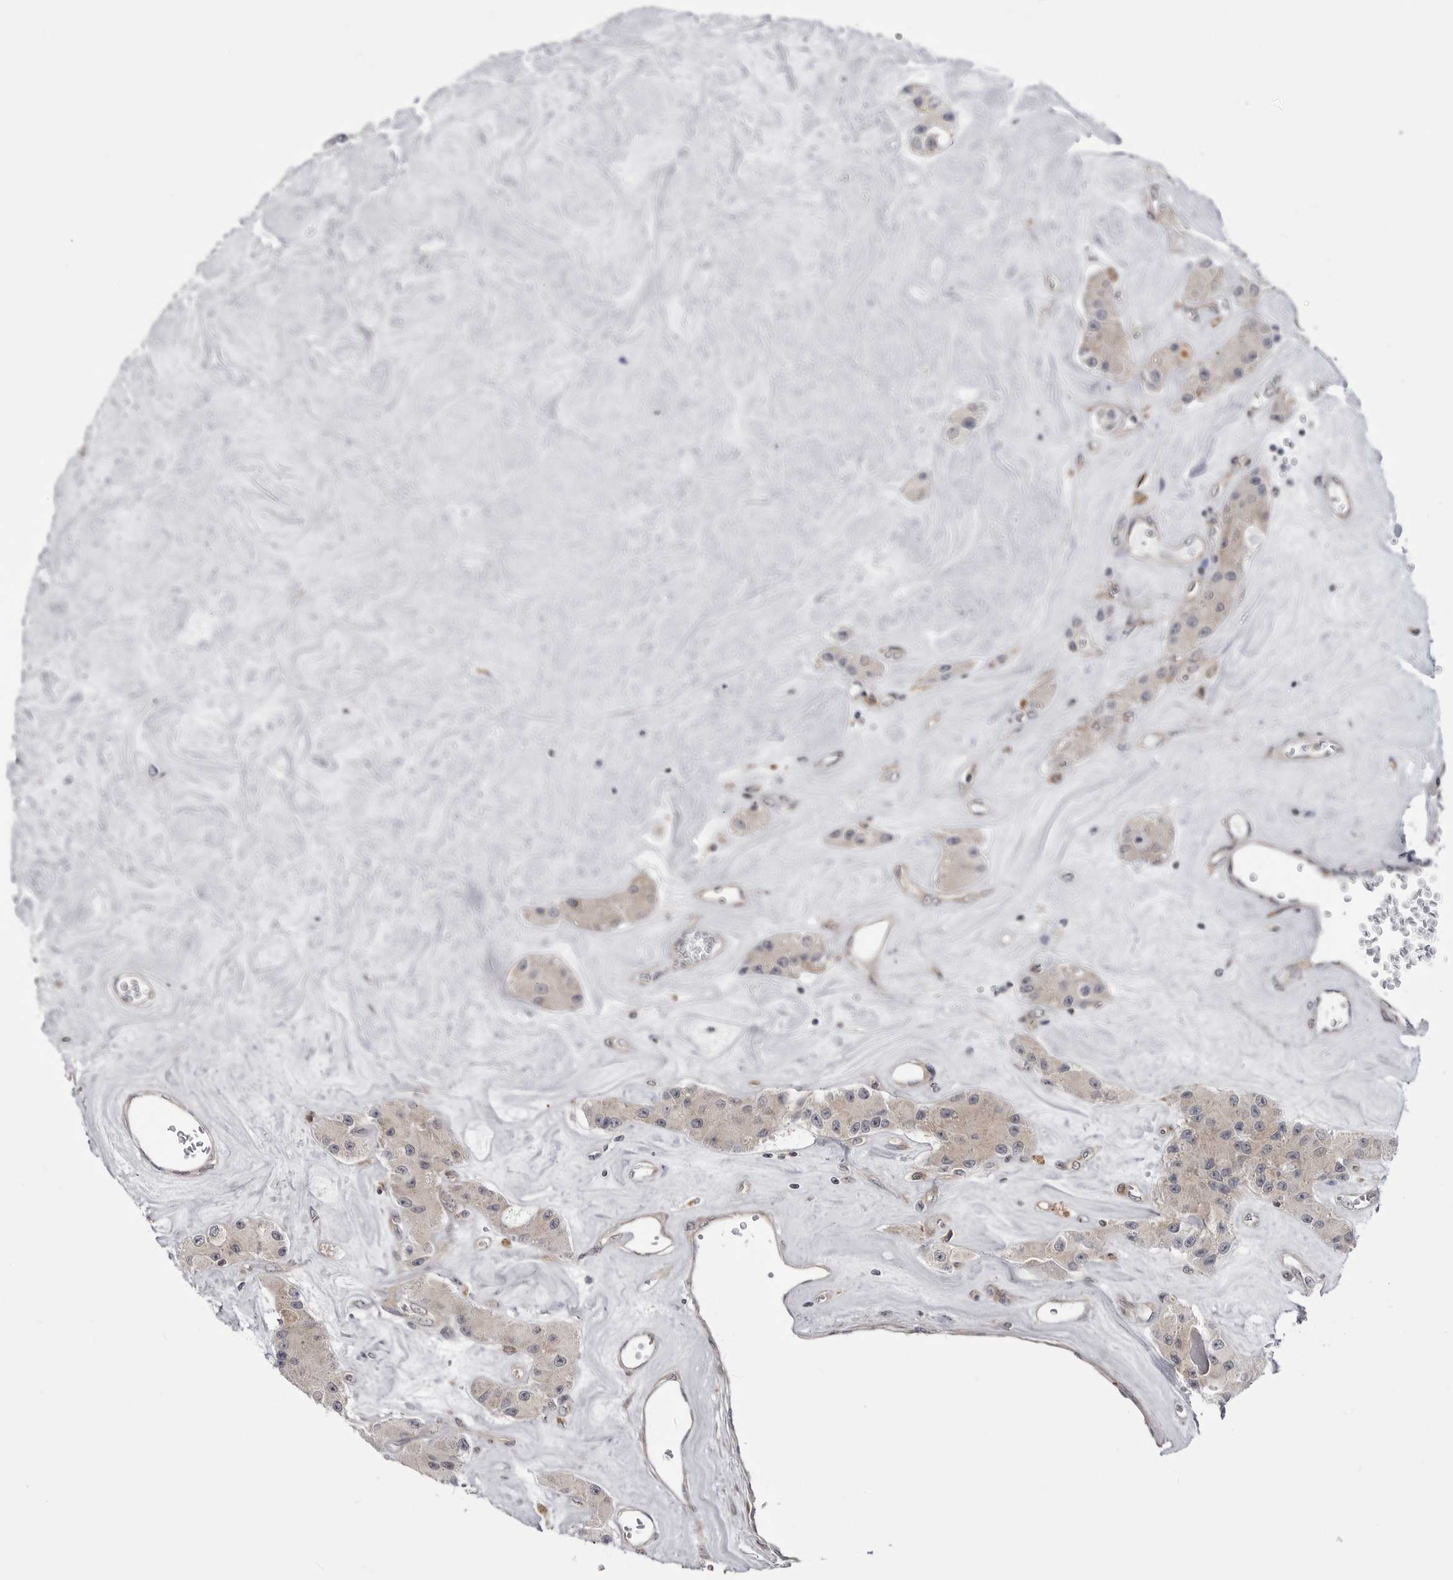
{"staining": {"intensity": "negative", "quantity": "none", "location": "none"}, "tissue": "carcinoid", "cell_type": "Tumor cells", "image_type": "cancer", "snomed": [{"axis": "morphology", "description": "Carcinoid, malignant, NOS"}, {"axis": "topography", "description": "Pancreas"}], "caption": "Malignant carcinoid stained for a protein using IHC displays no expression tumor cells.", "gene": "CCDC18", "patient": {"sex": "male", "age": 41}}